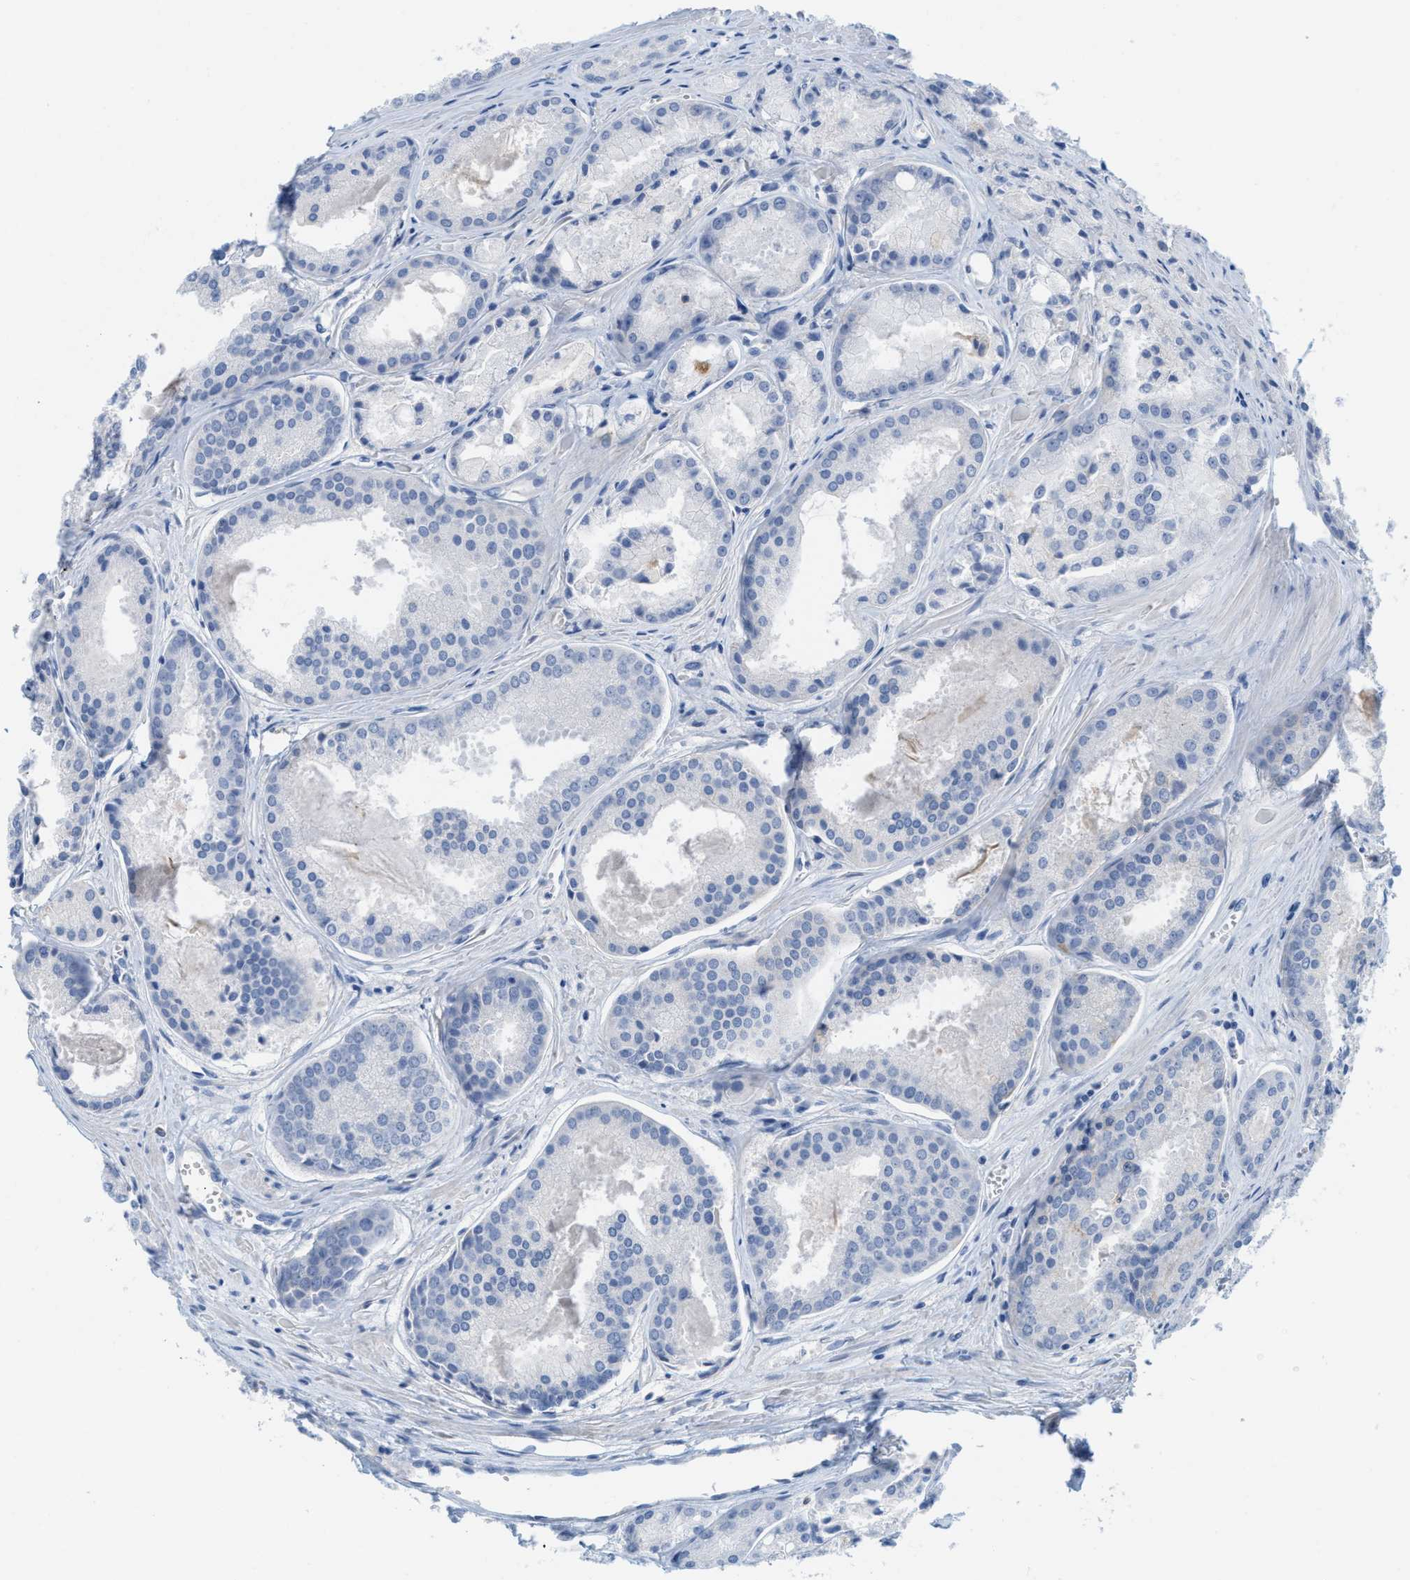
{"staining": {"intensity": "negative", "quantity": "none", "location": "none"}, "tissue": "prostate cancer", "cell_type": "Tumor cells", "image_type": "cancer", "snomed": [{"axis": "morphology", "description": "Adenocarcinoma, Low grade"}, {"axis": "topography", "description": "Prostate"}], "caption": "This is a image of IHC staining of prostate low-grade adenocarcinoma, which shows no staining in tumor cells.", "gene": "SLC3A2", "patient": {"sex": "male", "age": 64}}